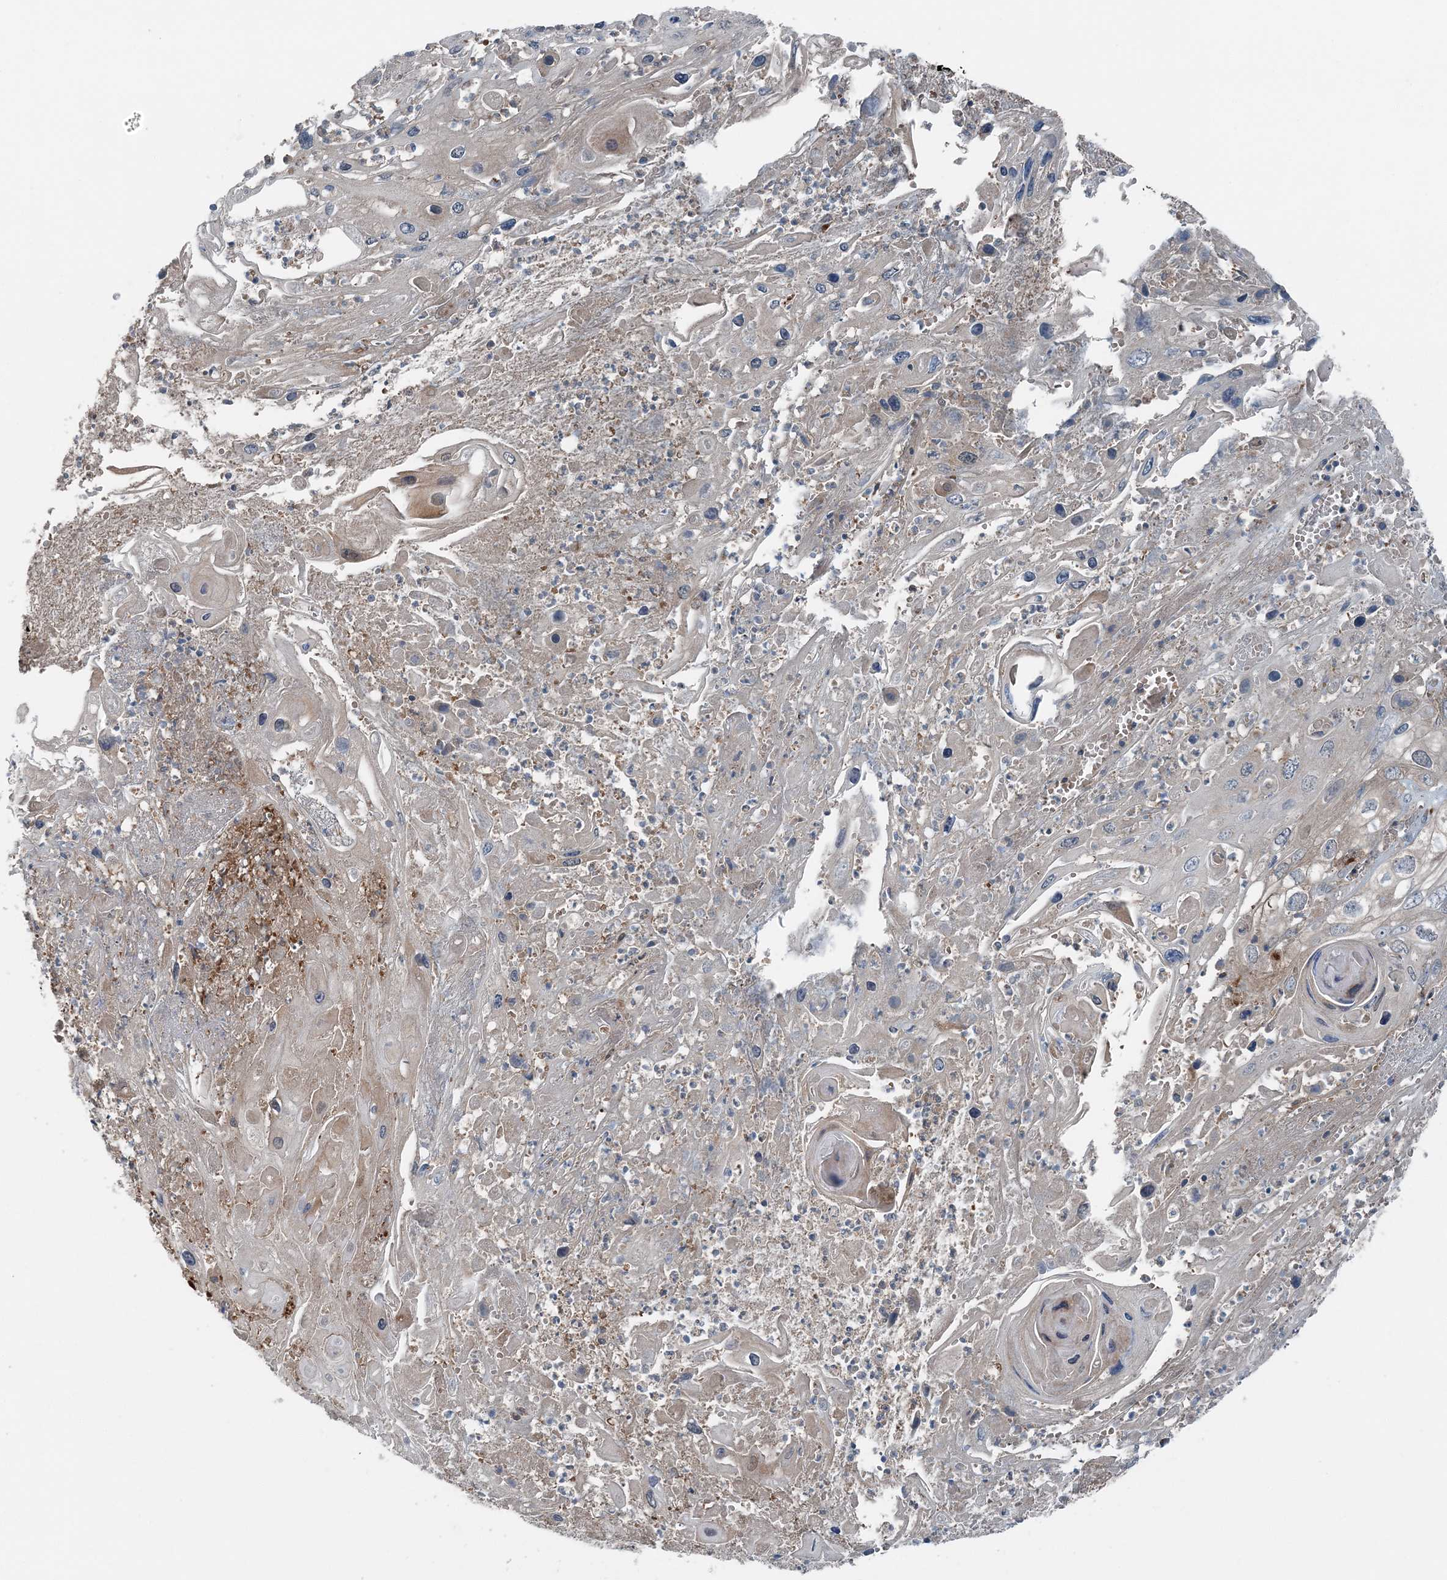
{"staining": {"intensity": "weak", "quantity": "<25%", "location": "cytoplasmic/membranous"}, "tissue": "skin cancer", "cell_type": "Tumor cells", "image_type": "cancer", "snomed": [{"axis": "morphology", "description": "Squamous cell carcinoma, NOS"}, {"axis": "topography", "description": "Skin"}], "caption": "An image of human skin squamous cell carcinoma is negative for staining in tumor cells.", "gene": "ASNSD1", "patient": {"sex": "male", "age": 55}}